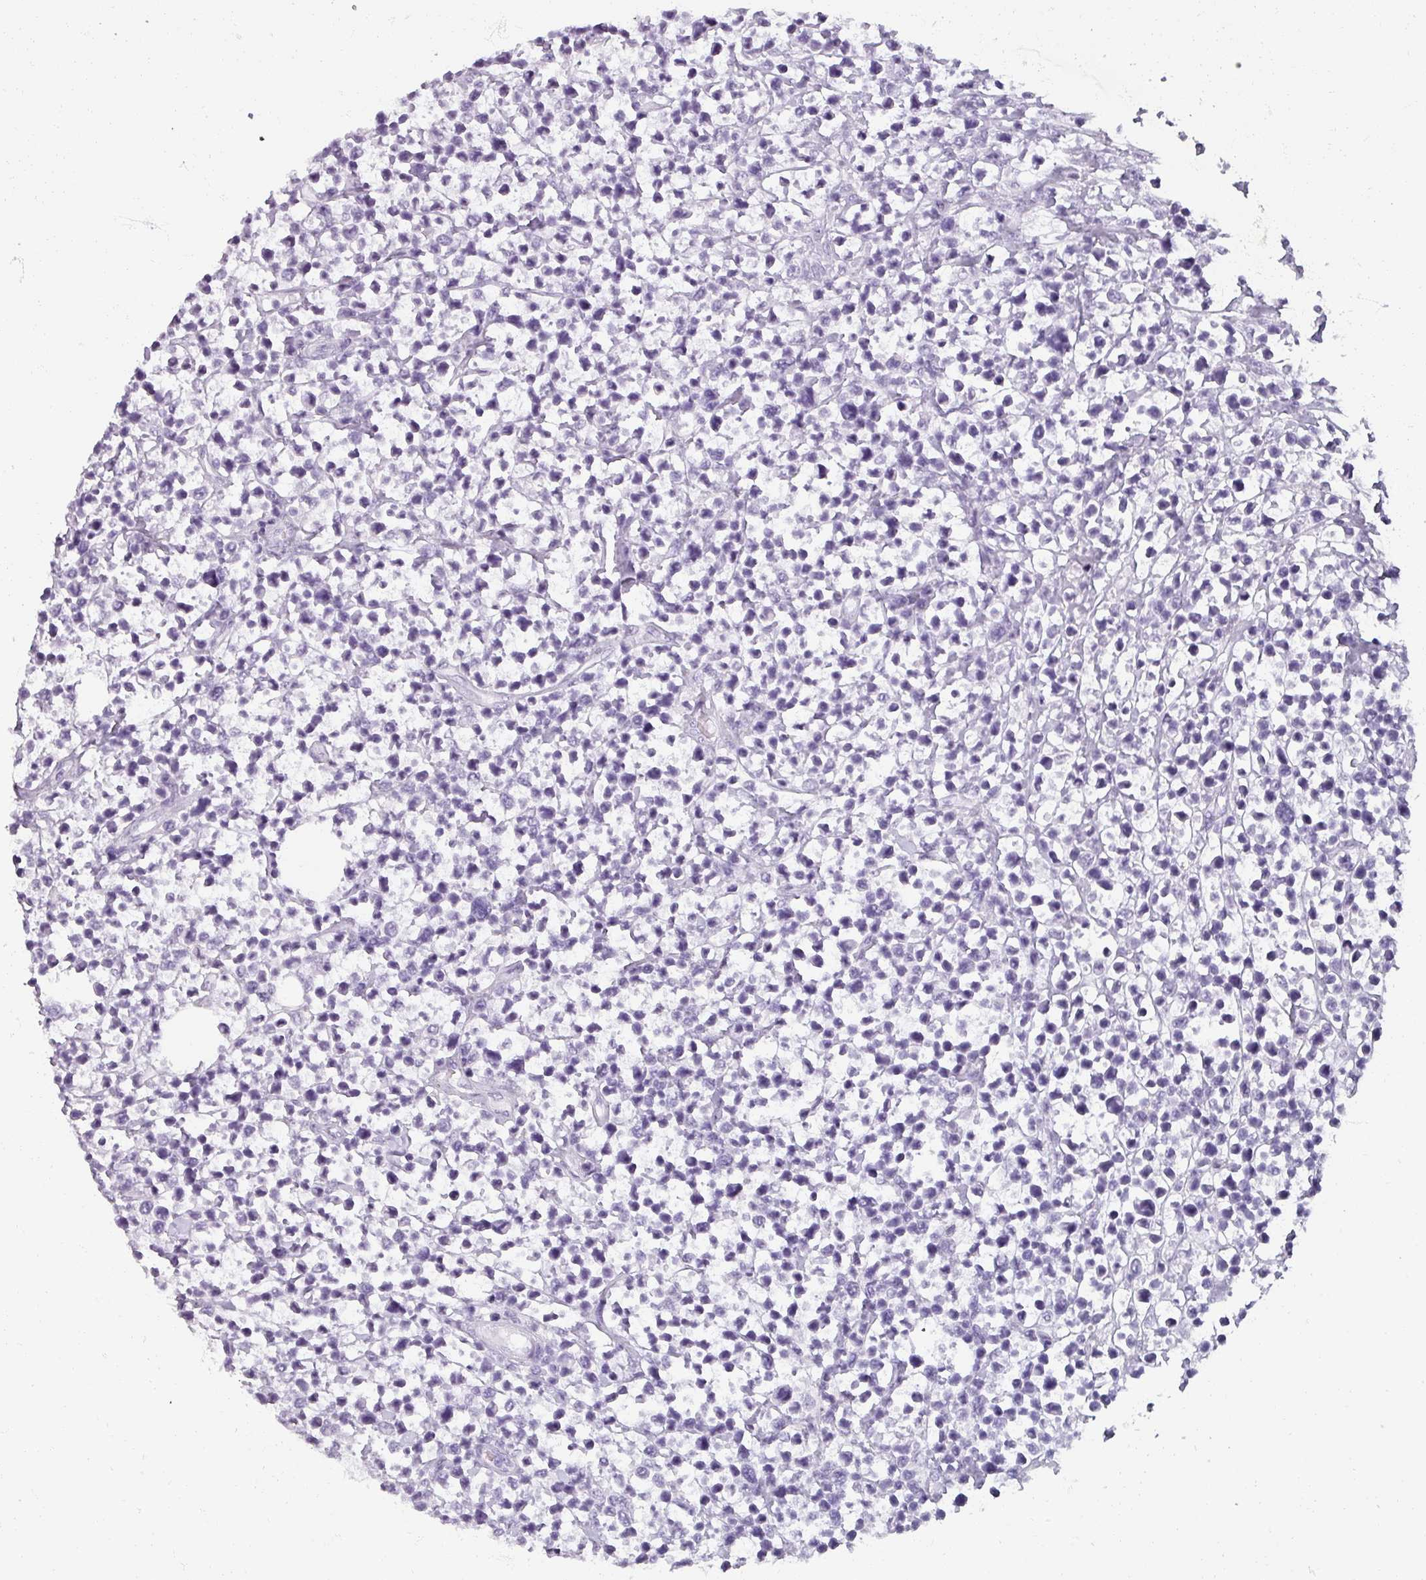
{"staining": {"intensity": "negative", "quantity": "none", "location": "none"}, "tissue": "lymphoma", "cell_type": "Tumor cells", "image_type": "cancer", "snomed": [{"axis": "morphology", "description": "Malignant lymphoma, non-Hodgkin's type, Low grade"}, {"axis": "topography", "description": "Lymph node"}], "caption": "A histopathology image of lymphoma stained for a protein reveals no brown staining in tumor cells.", "gene": "REG3G", "patient": {"sex": "male", "age": 60}}